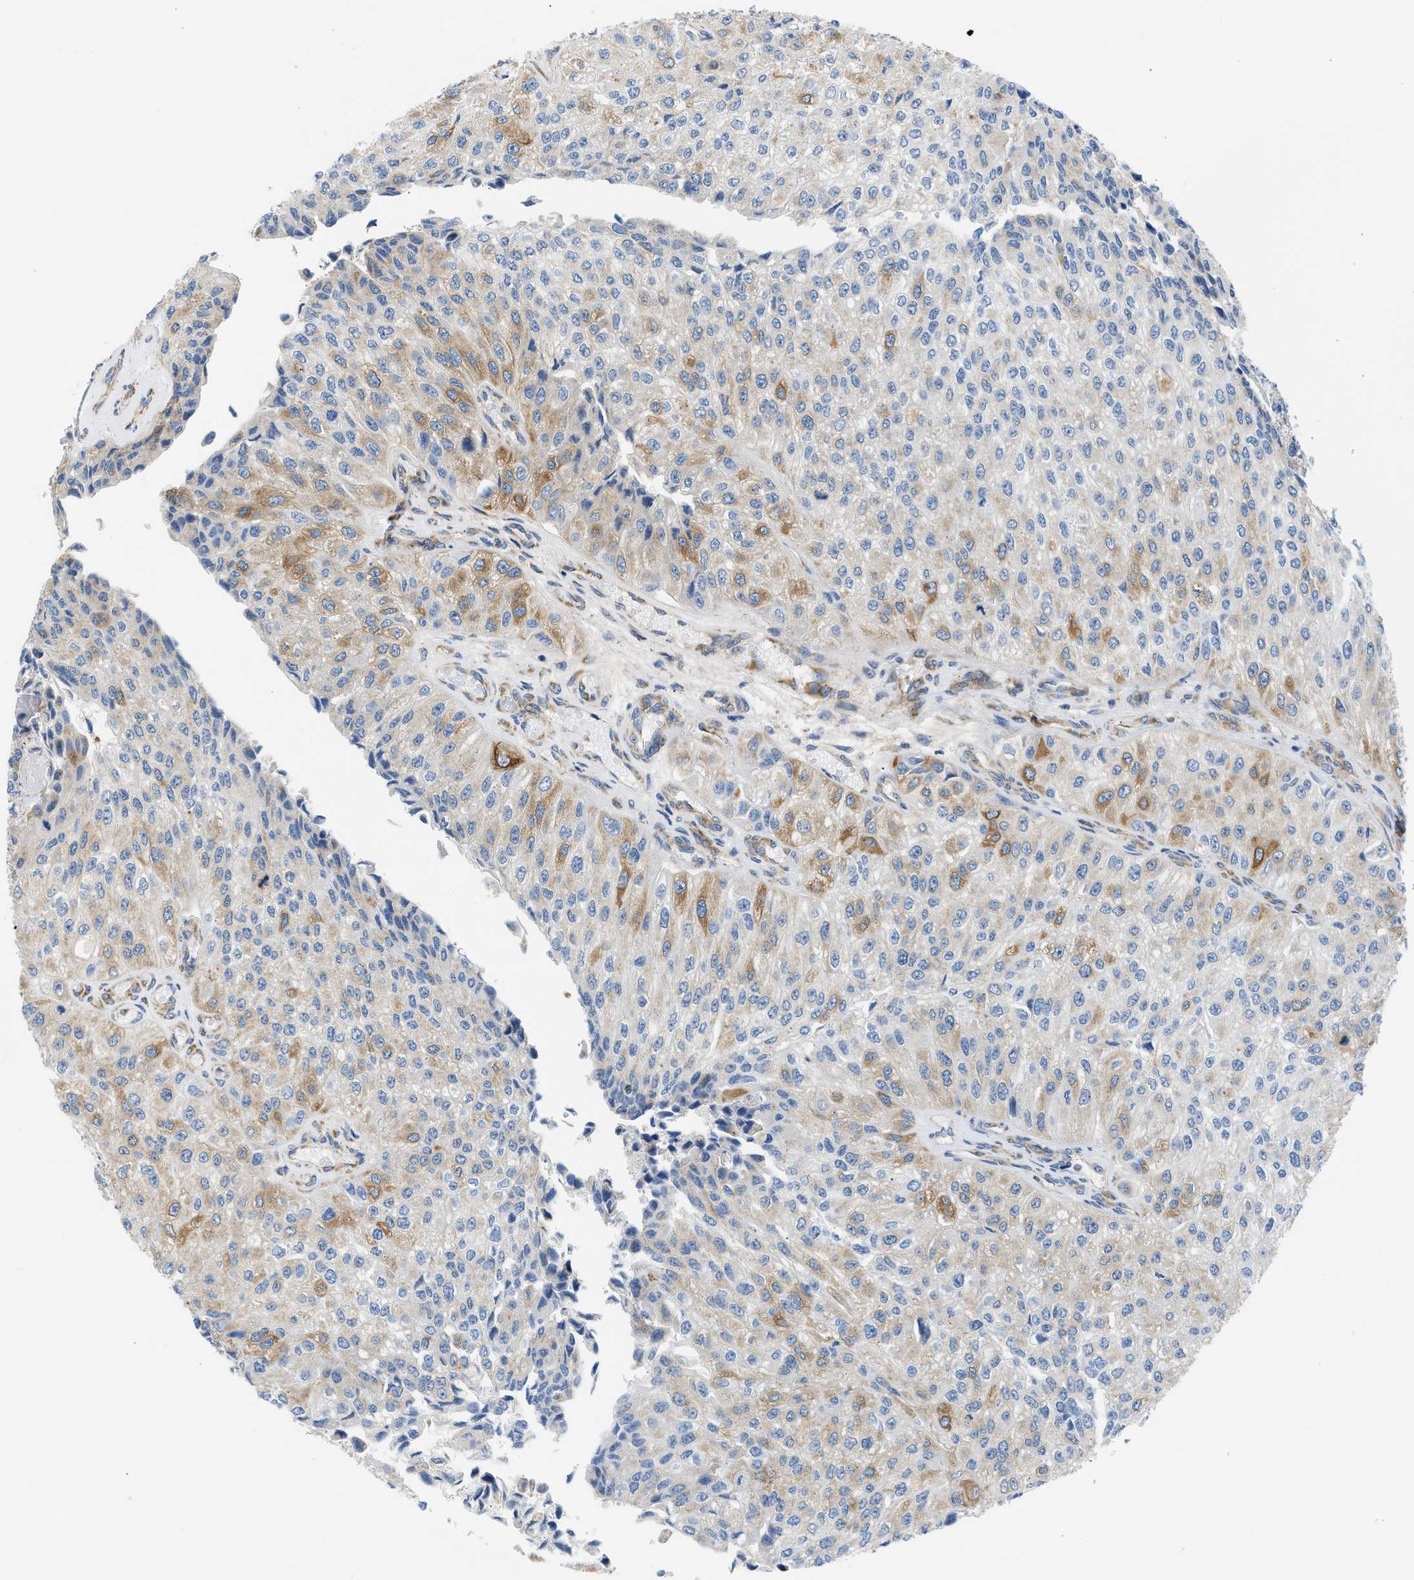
{"staining": {"intensity": "moderate", "quantity": "25%-75%", "location": "cytoplasmic/membranous"}, "tissue": "urothelial cancer", "cell_type": "Tumor cells", "image_type": "cancer", "snomed": [{"axis": "morphology", "description": "Urothelial carcinoma, High grade"}, {"axis": "topography", "description": "Kidney"}, {"axis": "topography", "description": "Urinary bladder"}], "caption": "The photomicrograph demonstrates a brown stain indicating the presence of a protein in the cytoplasmic/membranous of tumor cells in urothelial cancer.", "gene": "CAMKK2", "patient": {"sex": "male", "age": 77}}